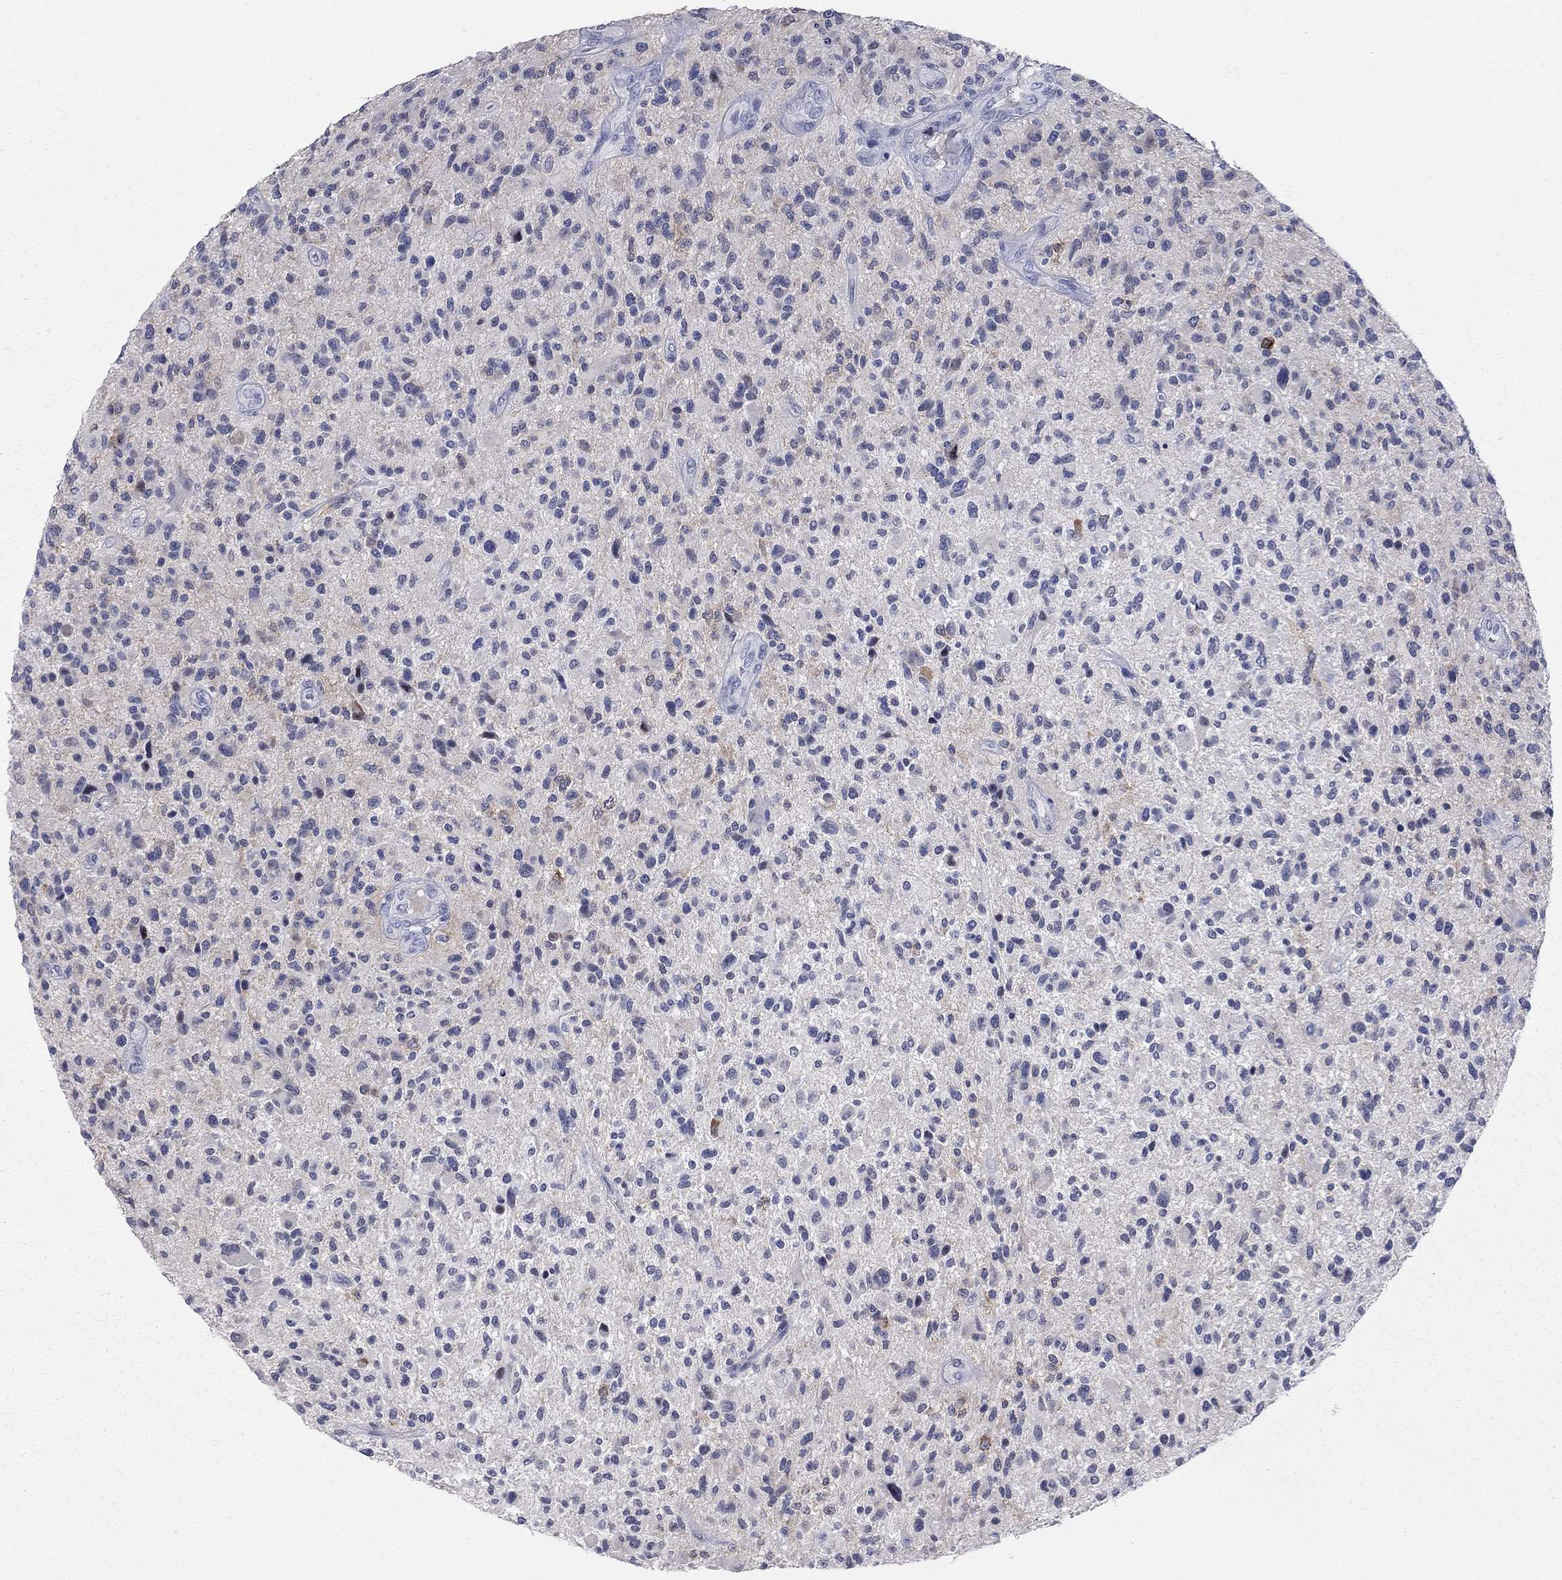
{"staining": {"intensity": "strong", "quantity": "<25%", "location": "cytoplasmic/membranous"}, "tissue": "glioma", "cell_type": "Tumor cells", "image_type": "cancer", "snomed": [{"axis": "morphology", "description": "Glioma, malignant, High grade"}, {"axis": "topography", "description": "Brain"}], "caption": "Glioma stained with a protein marker exhibits strong staining in tumor cells.", "gene": "WASF3", "patient": {"sex": "male", "age": 47}}